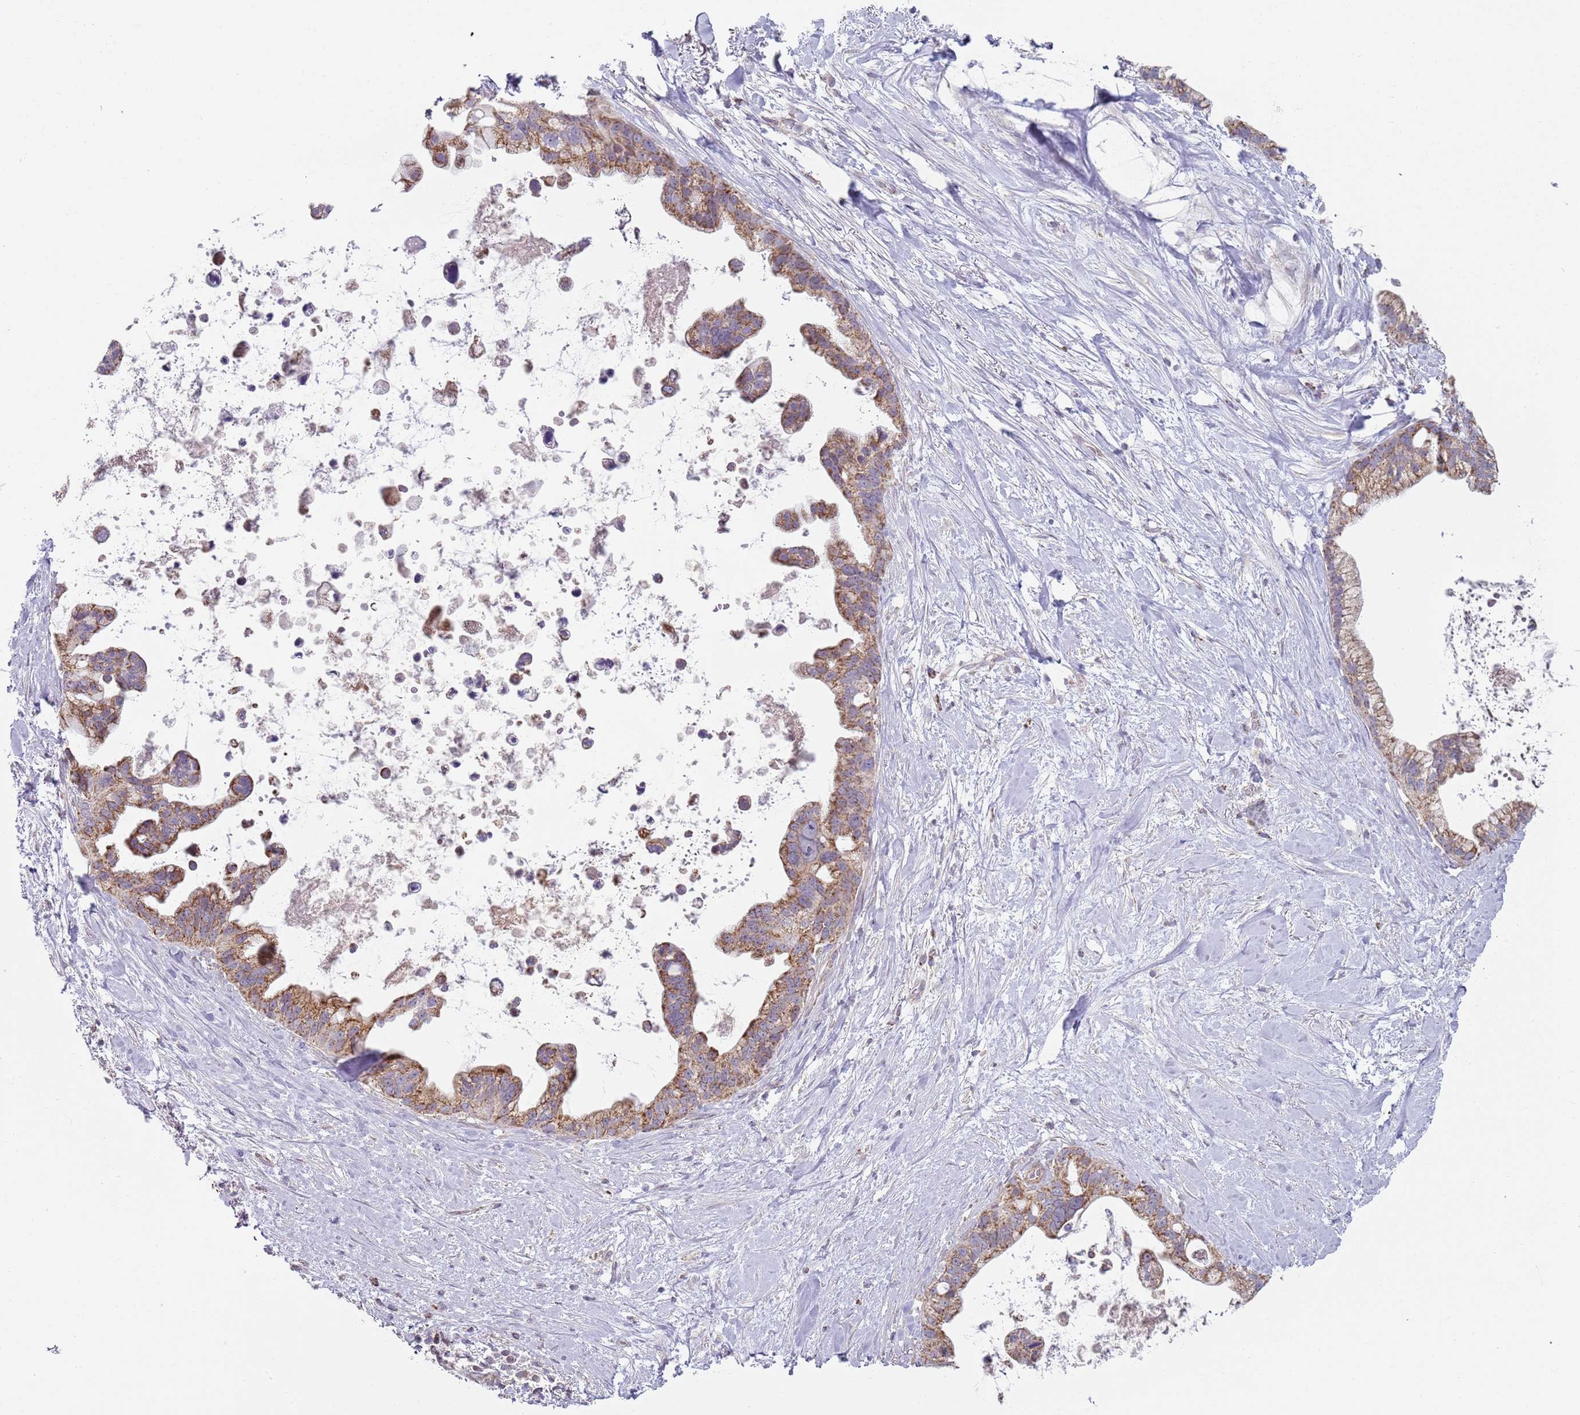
{"staining": {"intensity": "moderate", "quantity": ">75%", "location": "cytoplasmic/membranous"}, "tissue": "pancreatic cancer", "cell_type": "Tumor cells", "image_type": "cancer", "snomed": [{"axis": "morphology", "description": "Adenocarcinoma, NOS"}, {"axis": "topography", "description": "Pancreas"}], "caption": "Moderate cytoplasmic/membranous staining for a protein is appreciated in about >75% of tumor cells of pancreatic cancer (adenocarcinoma) using immunohistochemistry.", "gene": "GAS8", "patient": {"sex": "female", "age": 83}}